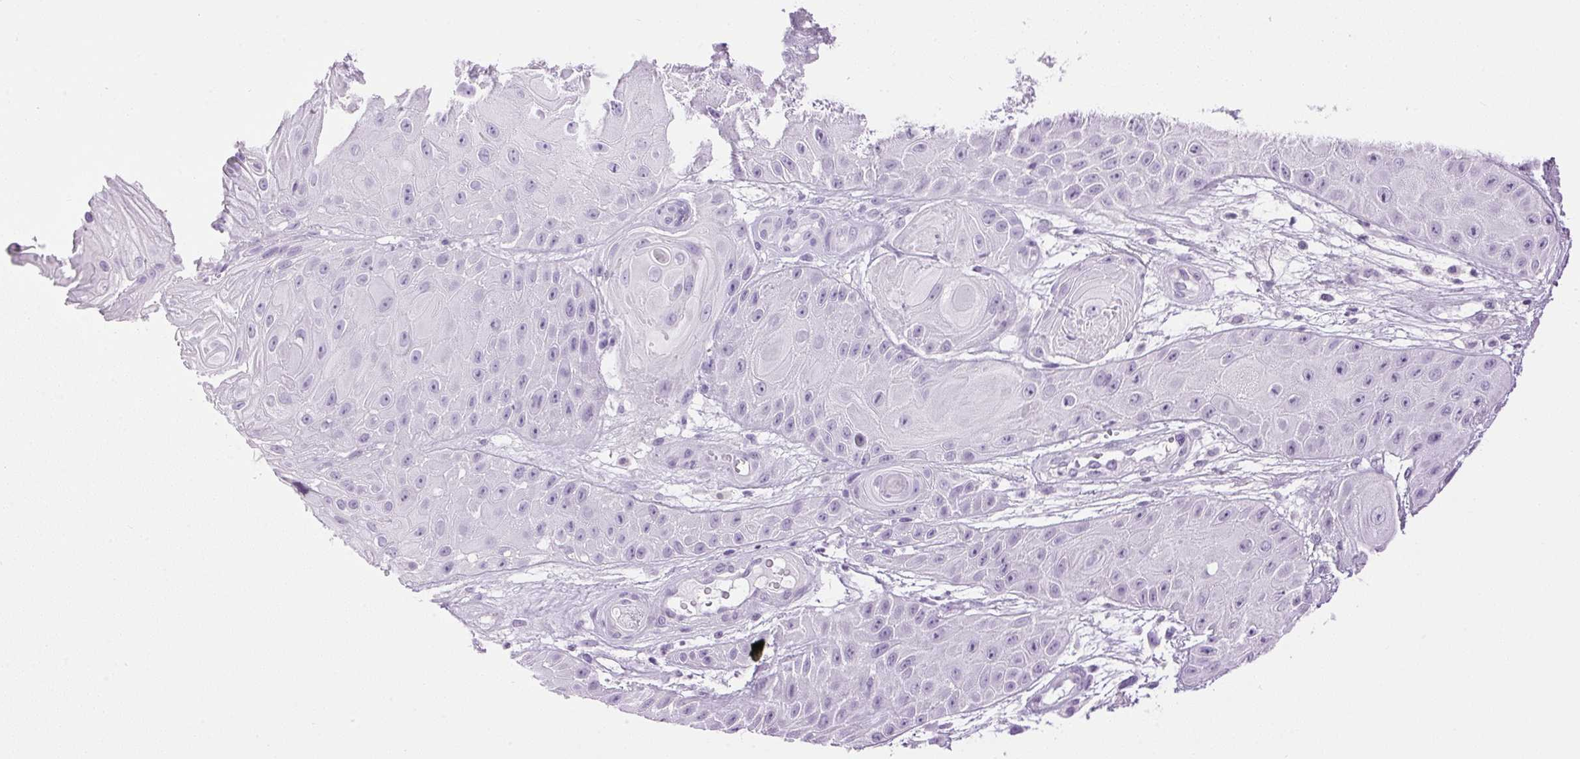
{"staining": {"intensity": "negative", "quantity": "none", "location": "none"}, "tissue": "skin cancer", "cell_type": "Tumor cells", "image_type": "cancer", "snomed": [{"axis": "morphology", "description": "Squamous cell carcinoma, NOS"}, {"axis": "topography", "description": "Skin"}], "caption": "Tumor cells are negative for brown protein staining in skin cancer. (DAB IHC with hematoxylin counter stain).", "gene": "SP7", "patient": {"sex": "male", "age": 62}}